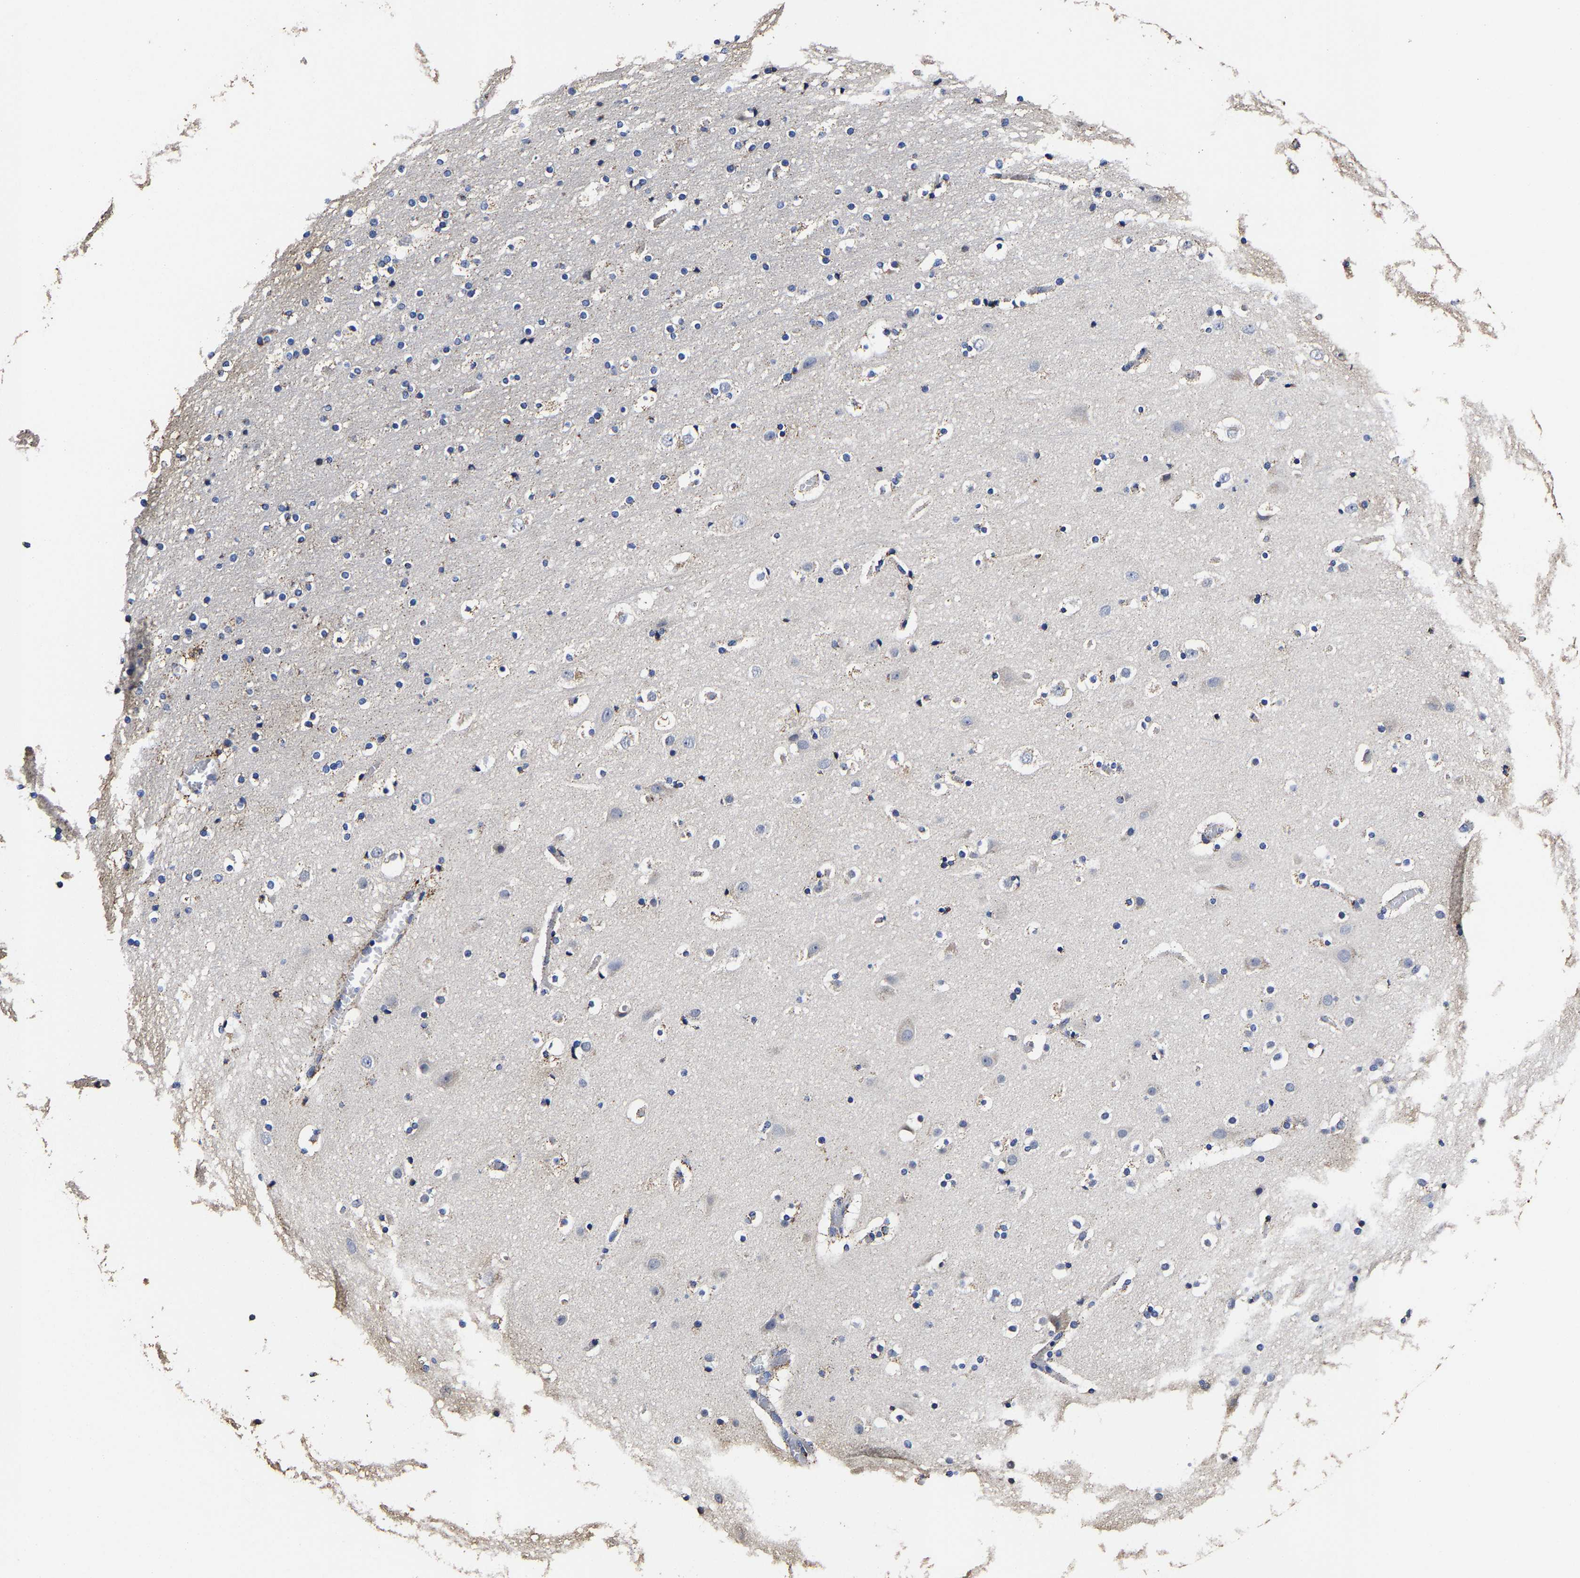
{"staining": {"intensity": "weak", "quantity": ">75%", "location": "cytoplasmic/membranous"}, "tissue": "cerebral cortex", "cell_type": "Endothelial cells", "image_type": "normal", "snomed": [{"axis": "morphology", "description": "Normal tissue, NOS"}, {"axis": "topography", "description": "Cerebral cortex"}], "caption": "Protein analysis of benign cerebral cortex displays weak cytoplasmic/membranous staining in about >75% of endothelial cells. (IHC, brightfield microscopy, high magnification).", "gene": "AASS", "patient": {"sex": "male", "age": 57}}